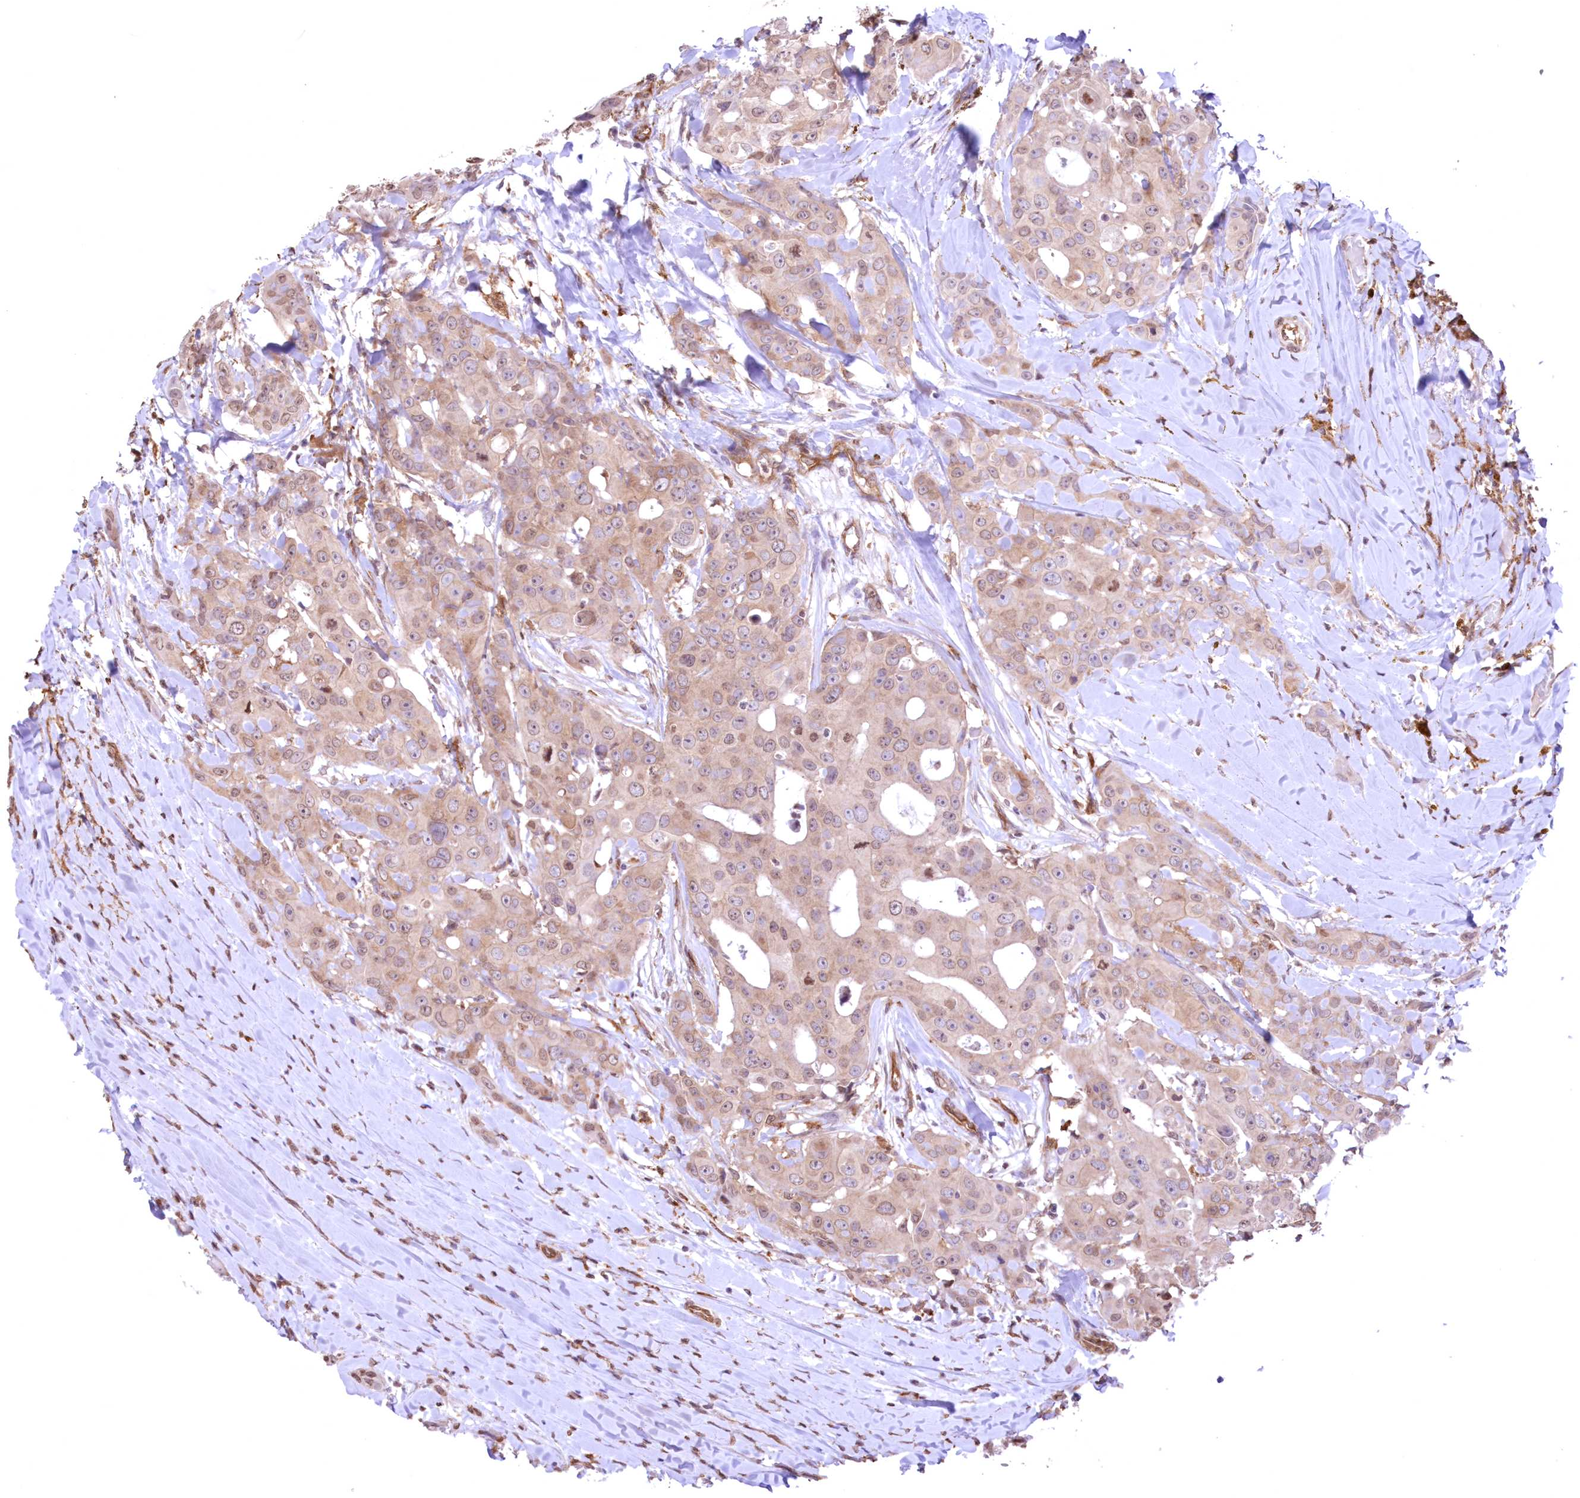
{"staining": {"intensity": "weak", "quantity": ">75%", "location": "cytoplasmic/membranous,nuclear"}, "tissue": "head and neck cancer", "cell_type": "Tumor cells", "image_type": "cancer", "snomed": [{"axis": "morphology", "description": "Adenocarcinoma, NOS"}, {"axis": "morphology", "description": "Adenocarcinoma, metastatic, NOS"}, {"axis": "topography", "description": "Head-Neck"}], "caption": "Immunohistochemistry staining of head and neck cancer (metastatic adenocarcinoma), which exhibits low levels of weak cytoplasmic/membranous and nuclear staining in approximately >75% of tumor cells indicating weak cytoplasmic/membranous and nuclear protein expression. The staining was performed using DAB (3,3'-diaminobenzidine) (brown) for protein detection and nuclei were counterstained in hematoxylin (blue).", "gene": "FCHO2", "patient": {"sex": "male", "age": 75}}